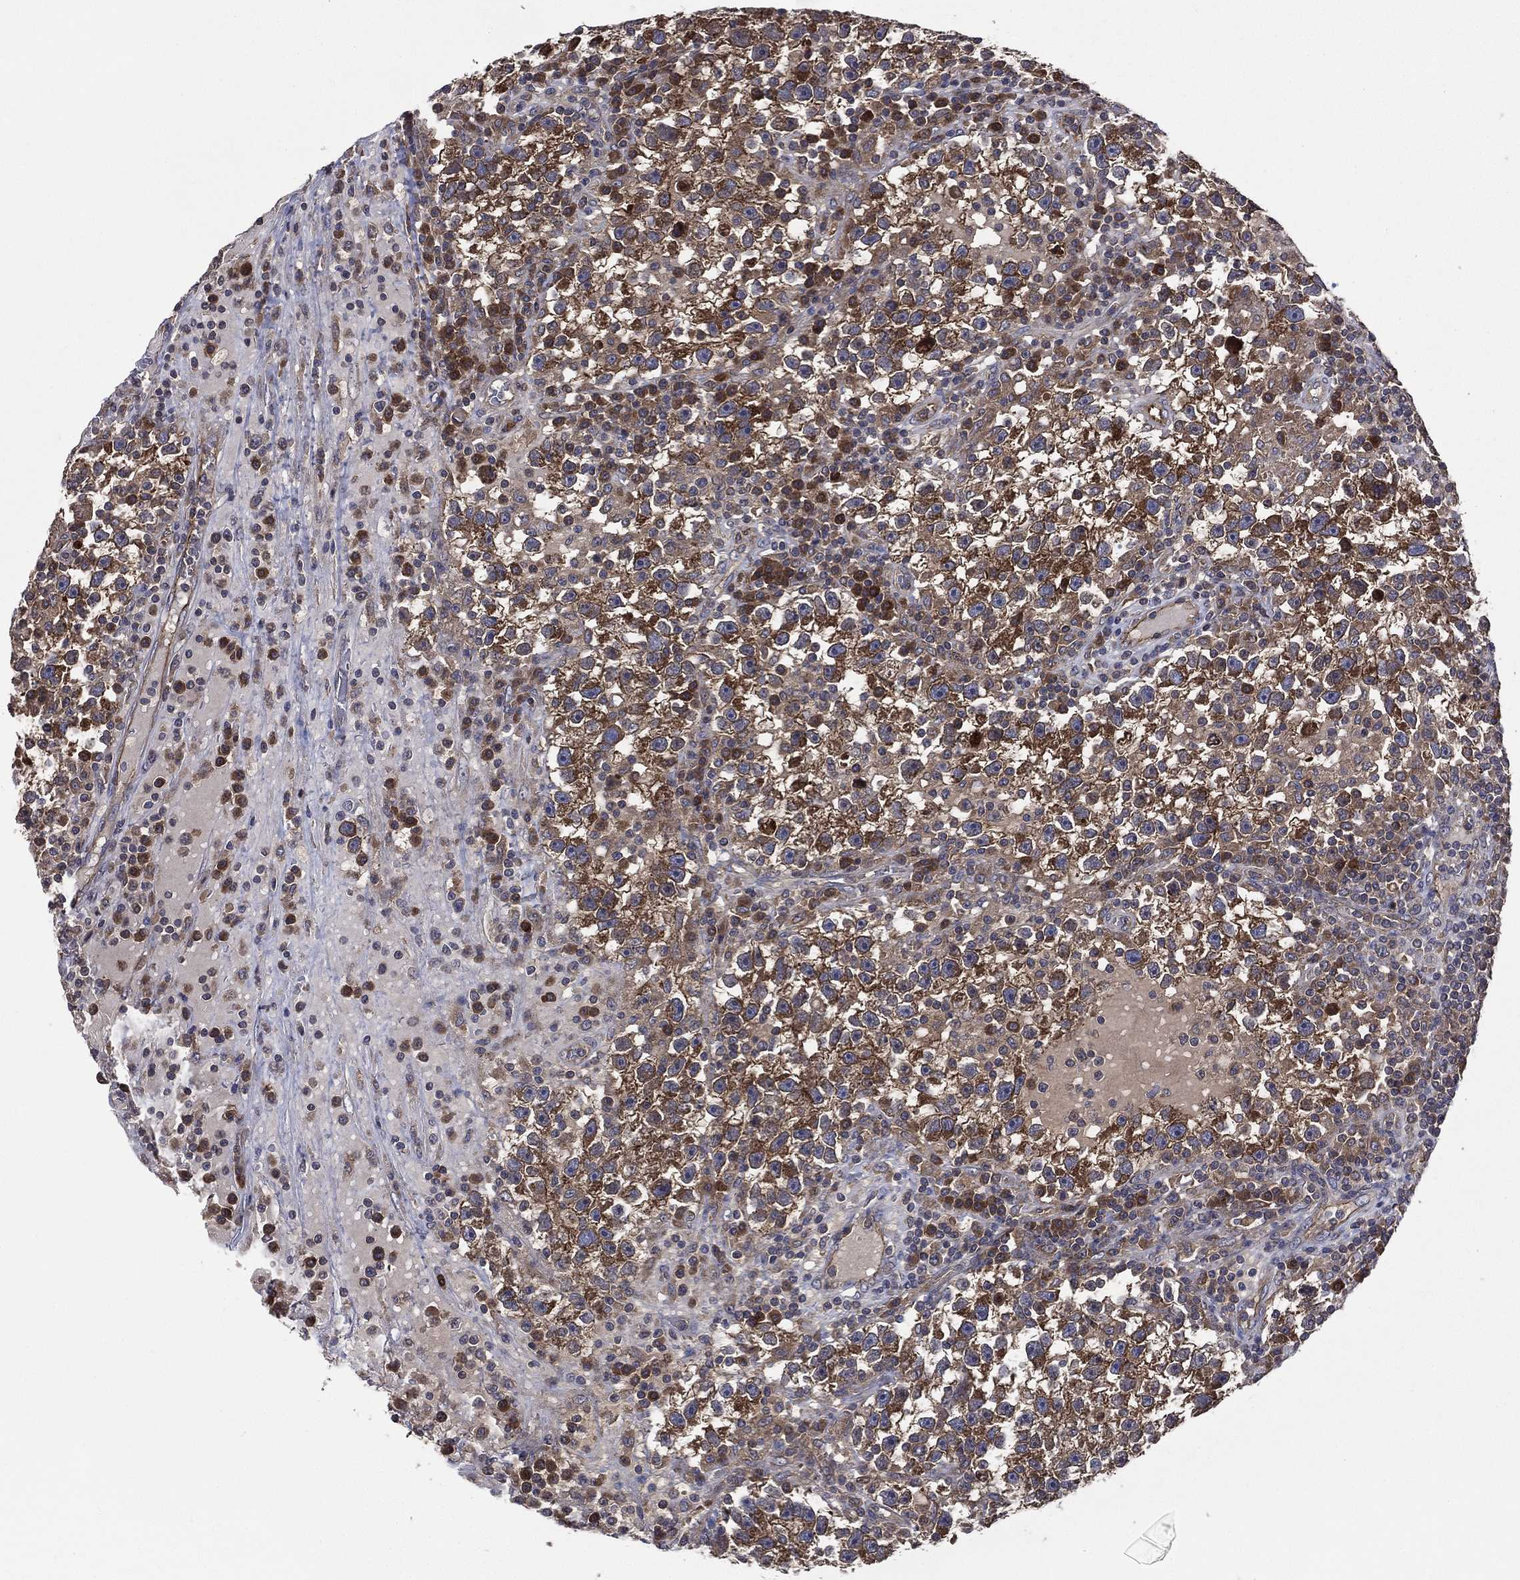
{"staining": {"intensity": "strong", "quantity": "25%-75%", "location": "cytoplasmic/membranous"}, "tissue": "testis cancer", "cell_type": "Tumor cells", "image_type": "cancer", "snomed": [{"axis": "morphology", "description": "Seminoma, NOS"}, {"axis": "topography", "description": "Testis"}], "caption": "Human seminoma (testis) stained with a protein marker shows strong staining in tumor cells.", "gene": "SMPD3", "patient": {"sex": "male", "age": 47}}